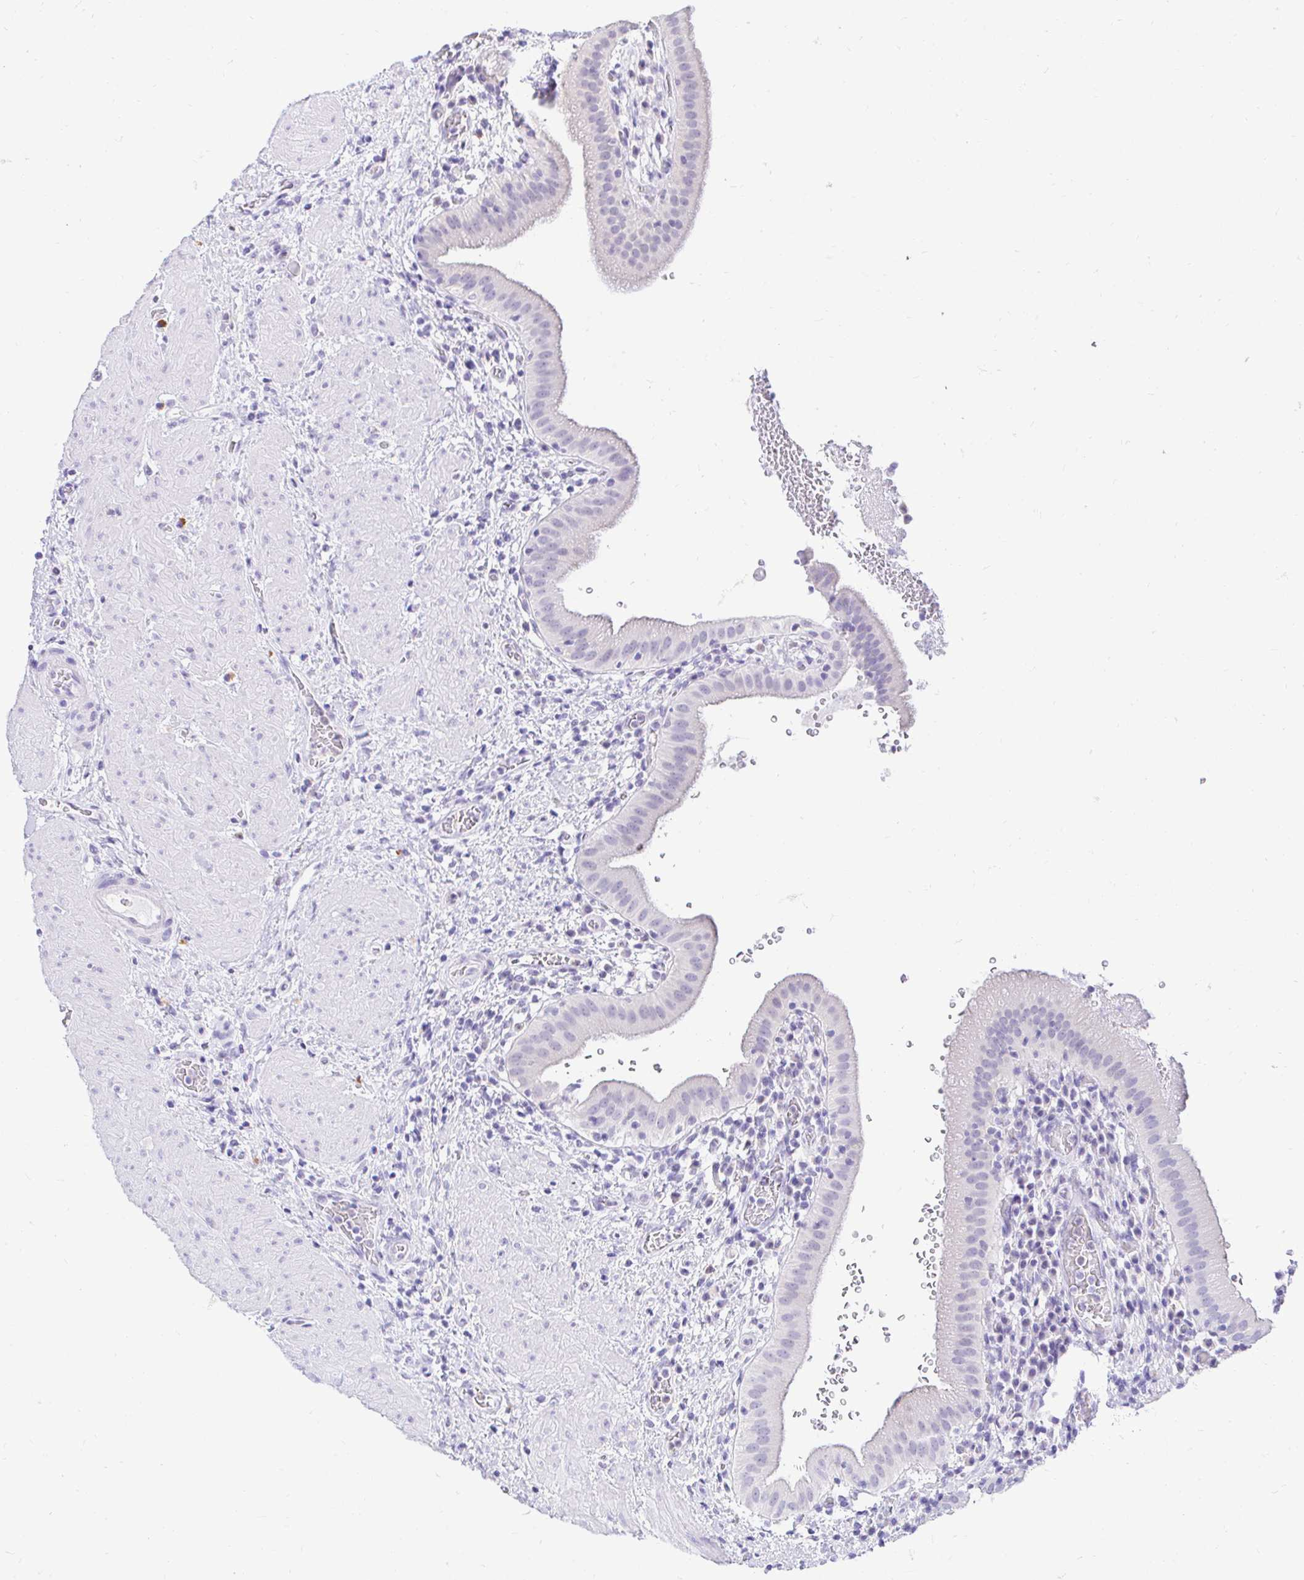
{"staining": {"intensity": "negative", "quantity": "none", "location": "none"}, "tissue": "gallbladder", "cell_type": "Glandular cells", "image_type": "normal", "snomed": [{"axis": "morphology", "description": "Normal tissue, NOS"}, {"axis": "topography", "description": "Gallbladder"}], "caption": "Histopathology image shows no significant protein positivity in glandular cells of normal gallbladder. Brightfield microscopy of immunohistochemistry (IHC) stained with DAB (brown) and hematoxylin (blue), captured at high magnification.", "gene": "FATE1", "patient": {"sex": "male", "age": 26}}